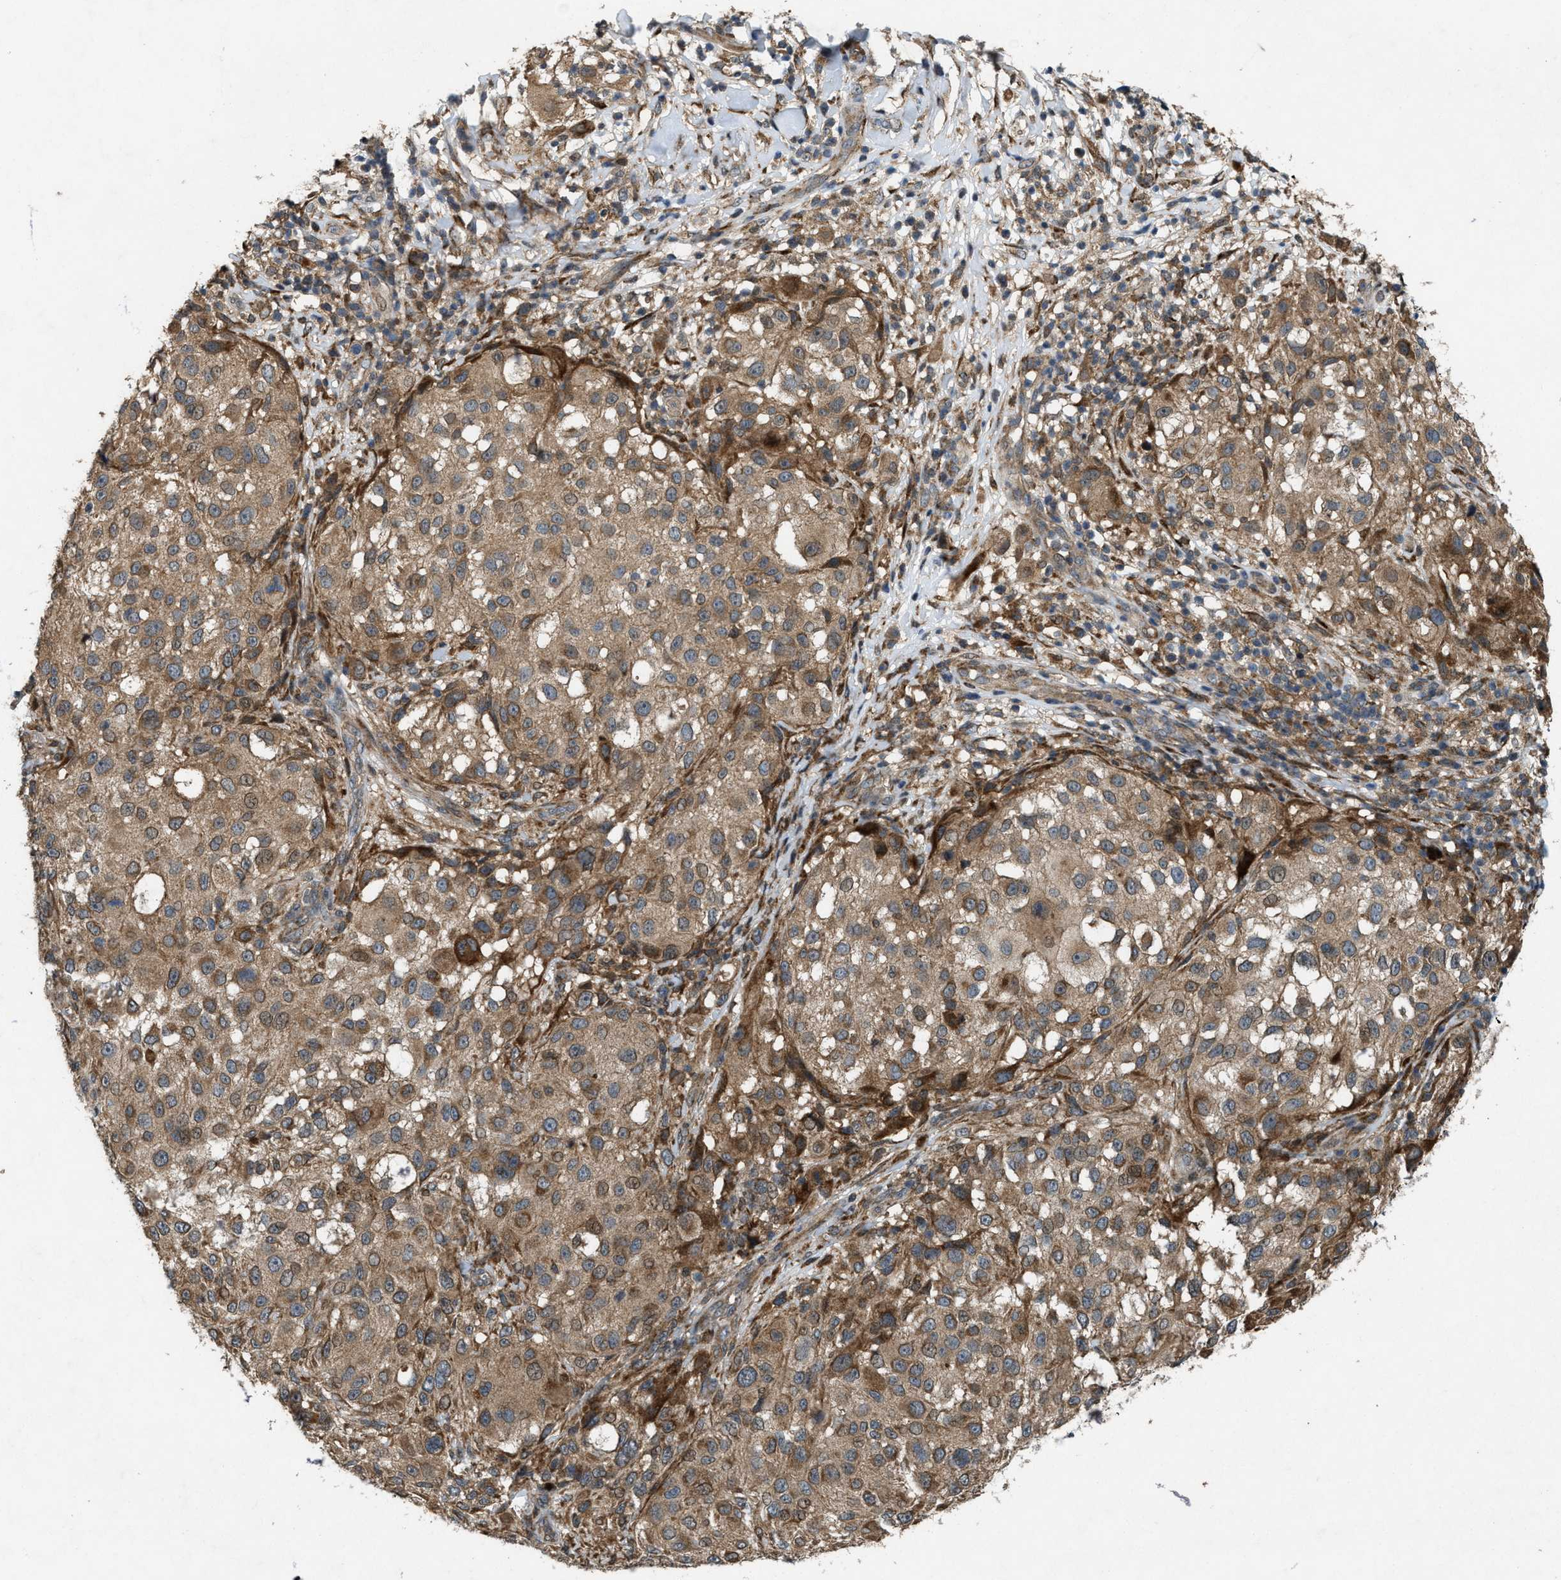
{"staining": {"intensity": "moderate", "quantity": ">75%", "location": "cytoplasmic/membranous"}, "tissue": "melanoma", "cell_type": "Tumor cells", "image_type": "cancer", "snomed": [{"axis": "morphology", "description": "Necrosis, NOS"}, {"axis": "morphology", "description": "Malignant melanoma, NOS"}, {"axis": "topography", "description": "Skin"}], "caption": "This photomicrograph exhibits immunohistochemistry staining of melanoma, with medium moderate cytoplasmic/membranous staining in about >75% of tumor cells.", "gene": "LRRC72", "patient": {"sex": "female", "age": 87}}